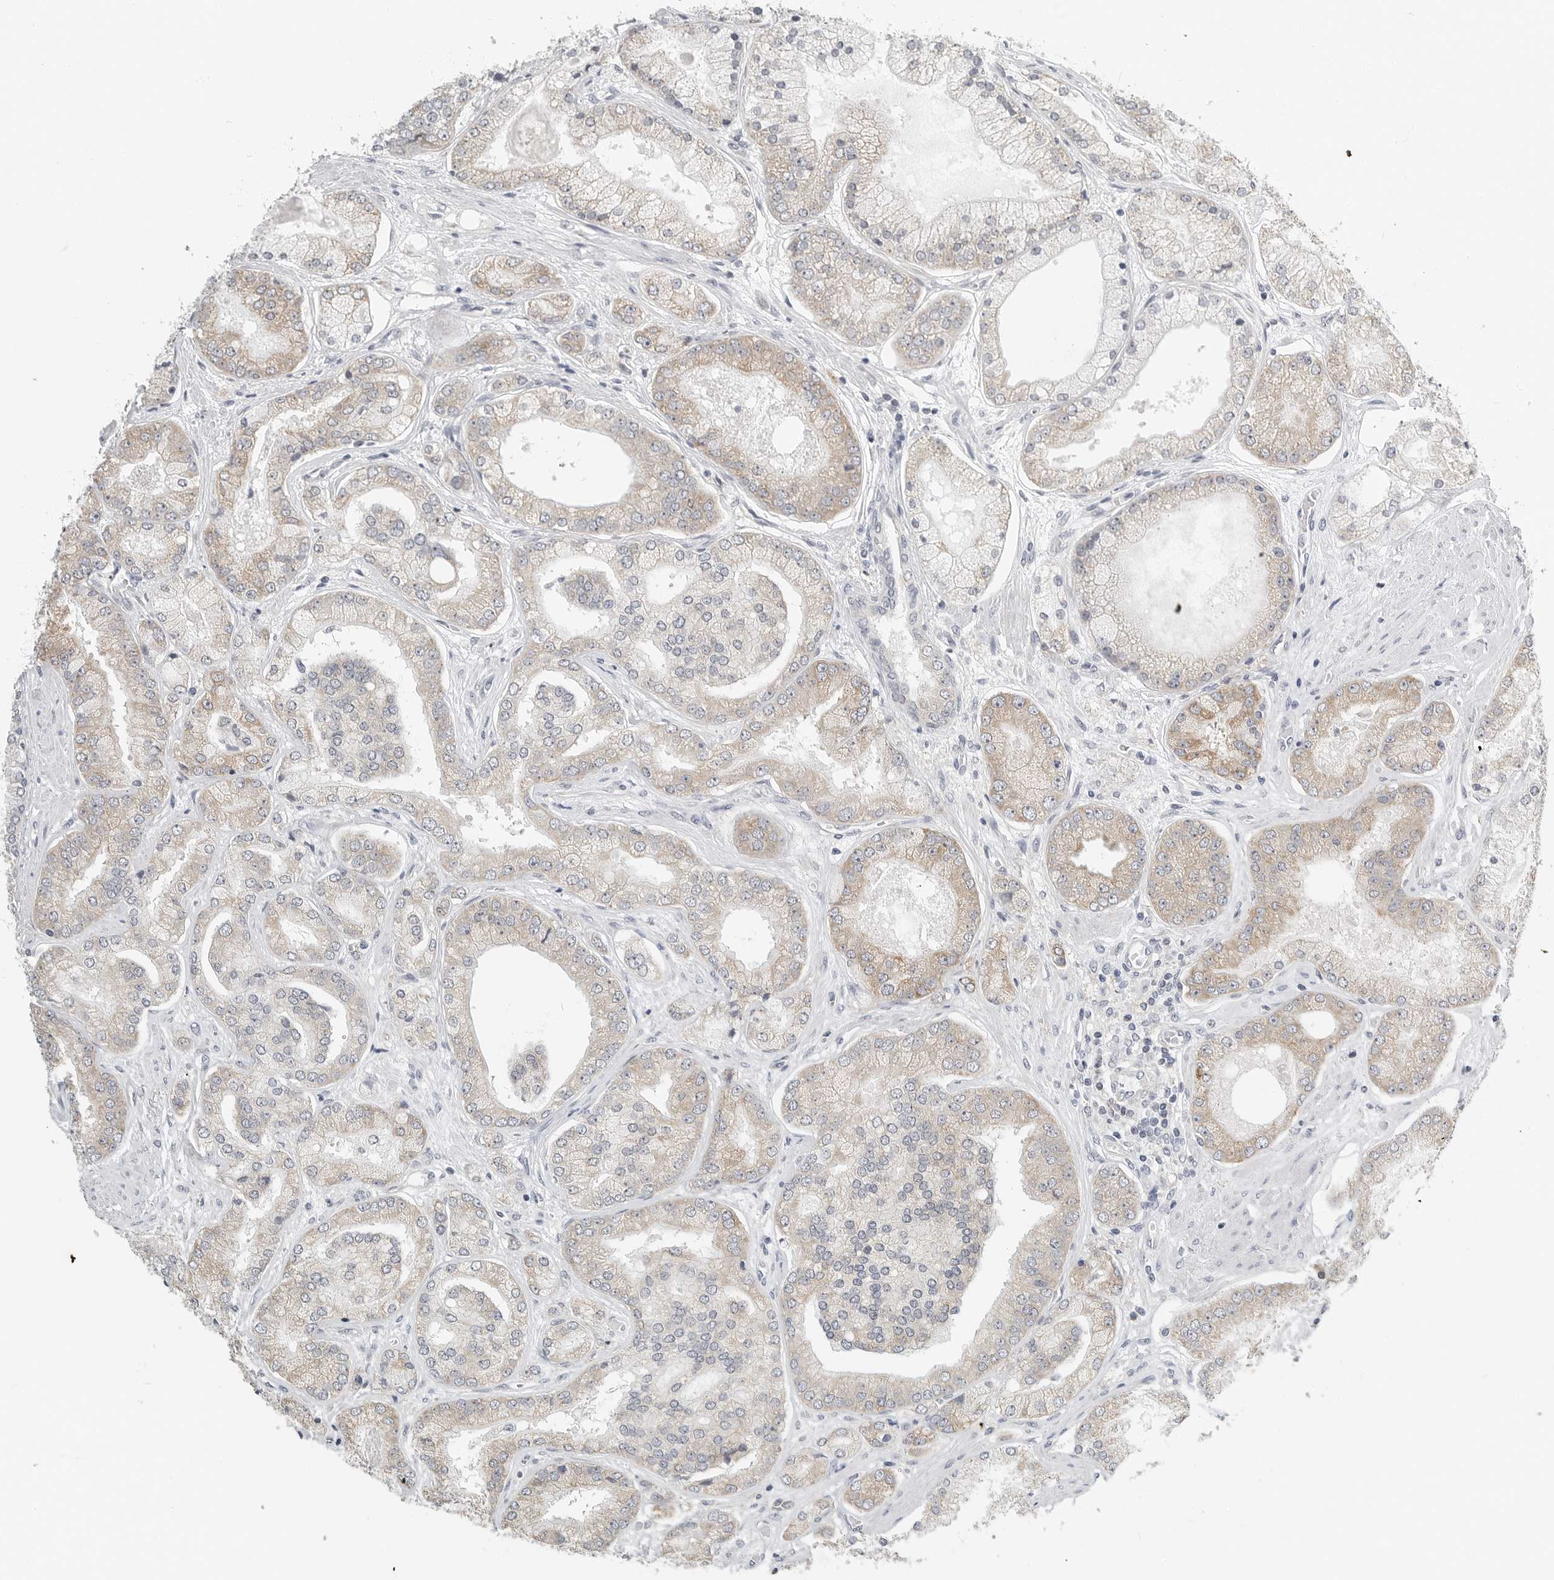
{"staining": {"intensity": "weak", "quantity": ">75%", "location": "cytoplasmic/membranous"}, "tissue": "prostate cancer", "cell_type": "Tumor cells", "image_type": "cancer", "snomed": [{"axis": "morphology", "description": "Adenocarcinoma, High grade"}, {"axis": "topography", "description": "Prostate"}], "caption": "A low amount of weak cytoplasmic/membranous staining is present in approximately >75% of tumor cells in prostate cancer (adenocarcinoma (high-grade)) tissue.", "gene": "IL12RB2", "patient": {"sex": "male", "age": 58}}